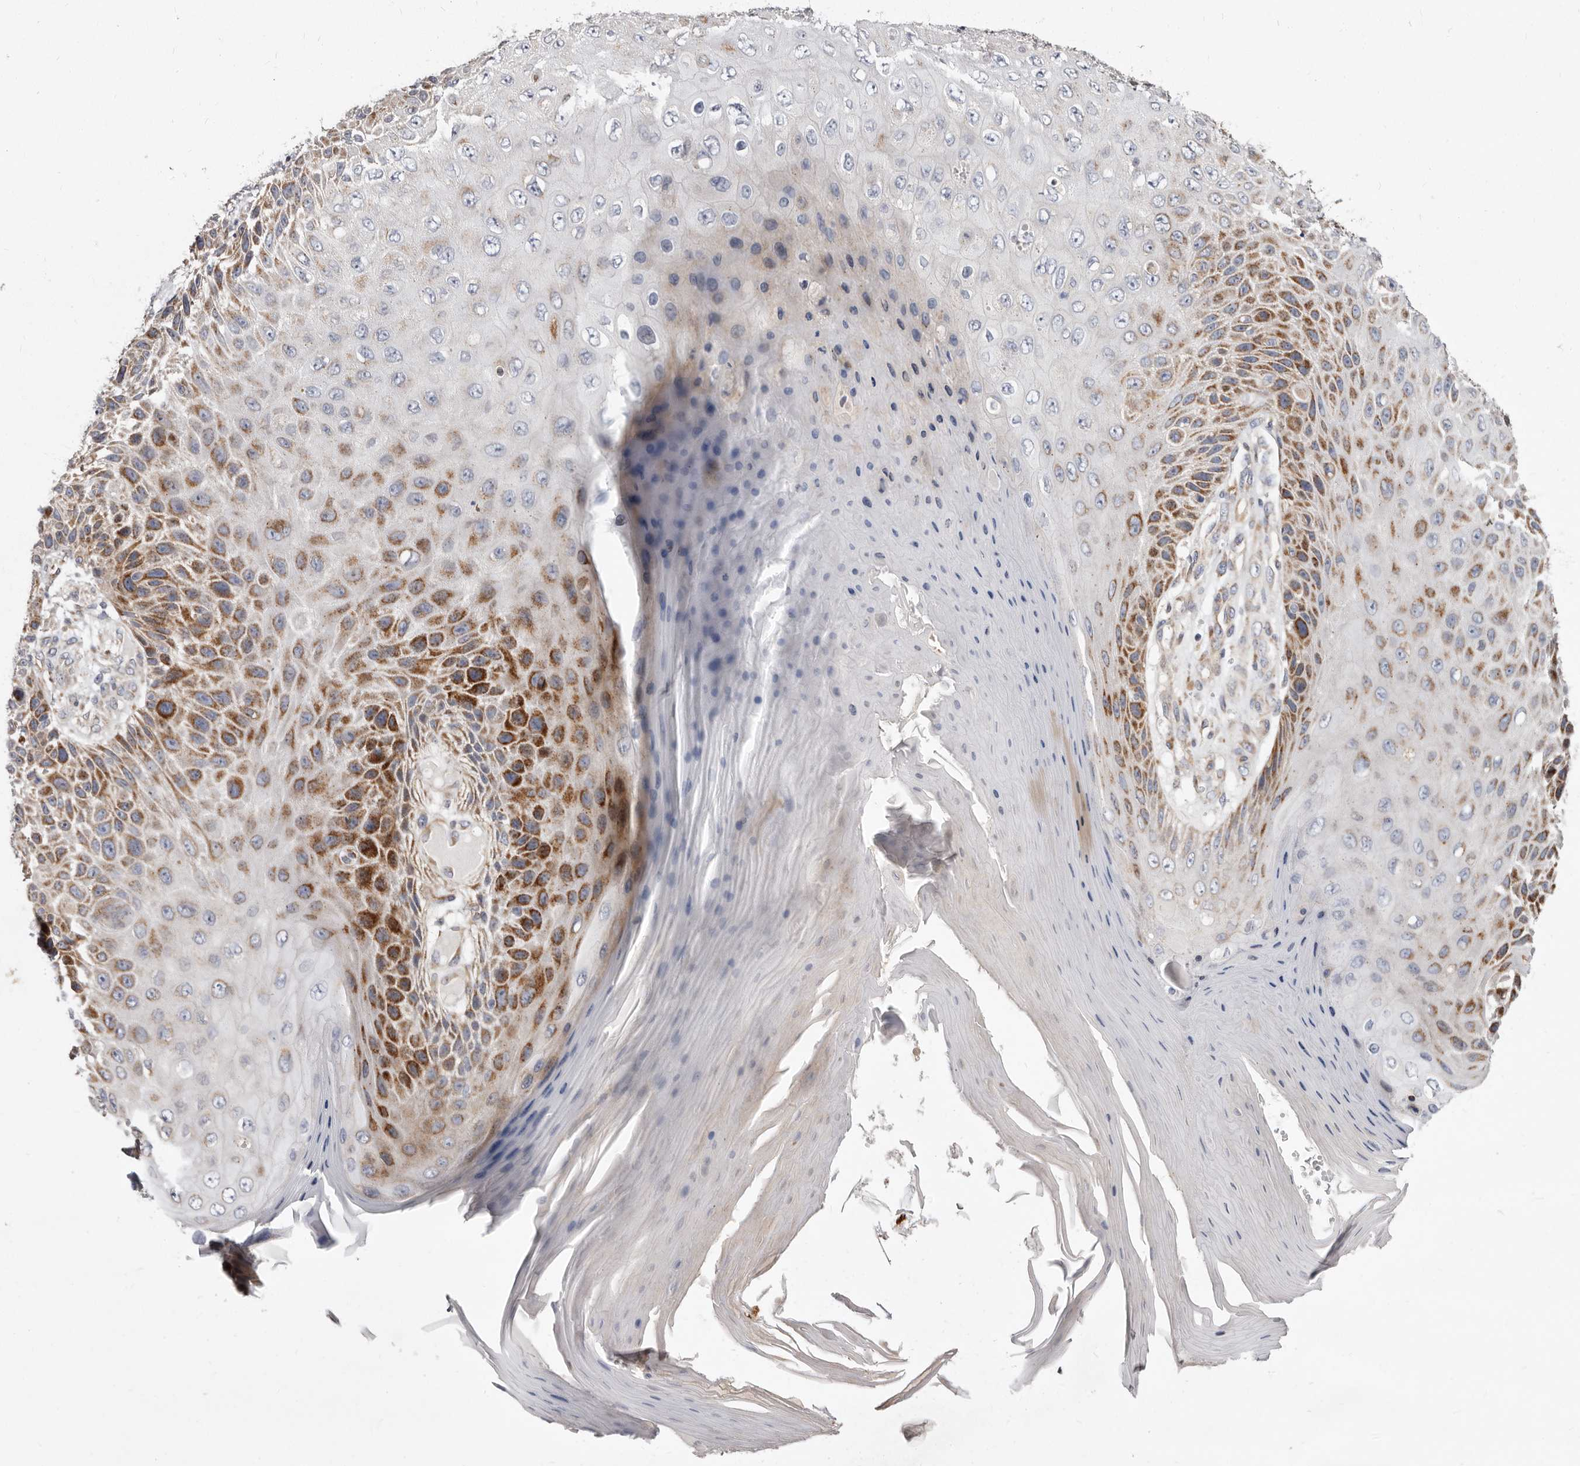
{"staining": {"intensity": "moderate", "quantity": "25%-75%", "location": "cytoplasmic/membranous,nuclear"}, "tissue": "skin cancer", "cell_type": "Tumor cells", "image_type": "cancer", "snomed": [{"axis": "morphology", "description": "Squamous cell carcinoma, NOS"}, {"axis": "topography", "description": "Skin"}], "caption": "Tumor cells demonstrate medium levels of moderate cytoplasmic/membranous and nuclear staining in about 25%-75% of cells in human skin cancer (squamous cell carcinoma).", "gene": "TIMM17B", "patient": {"sex": "female", "age": 88}}